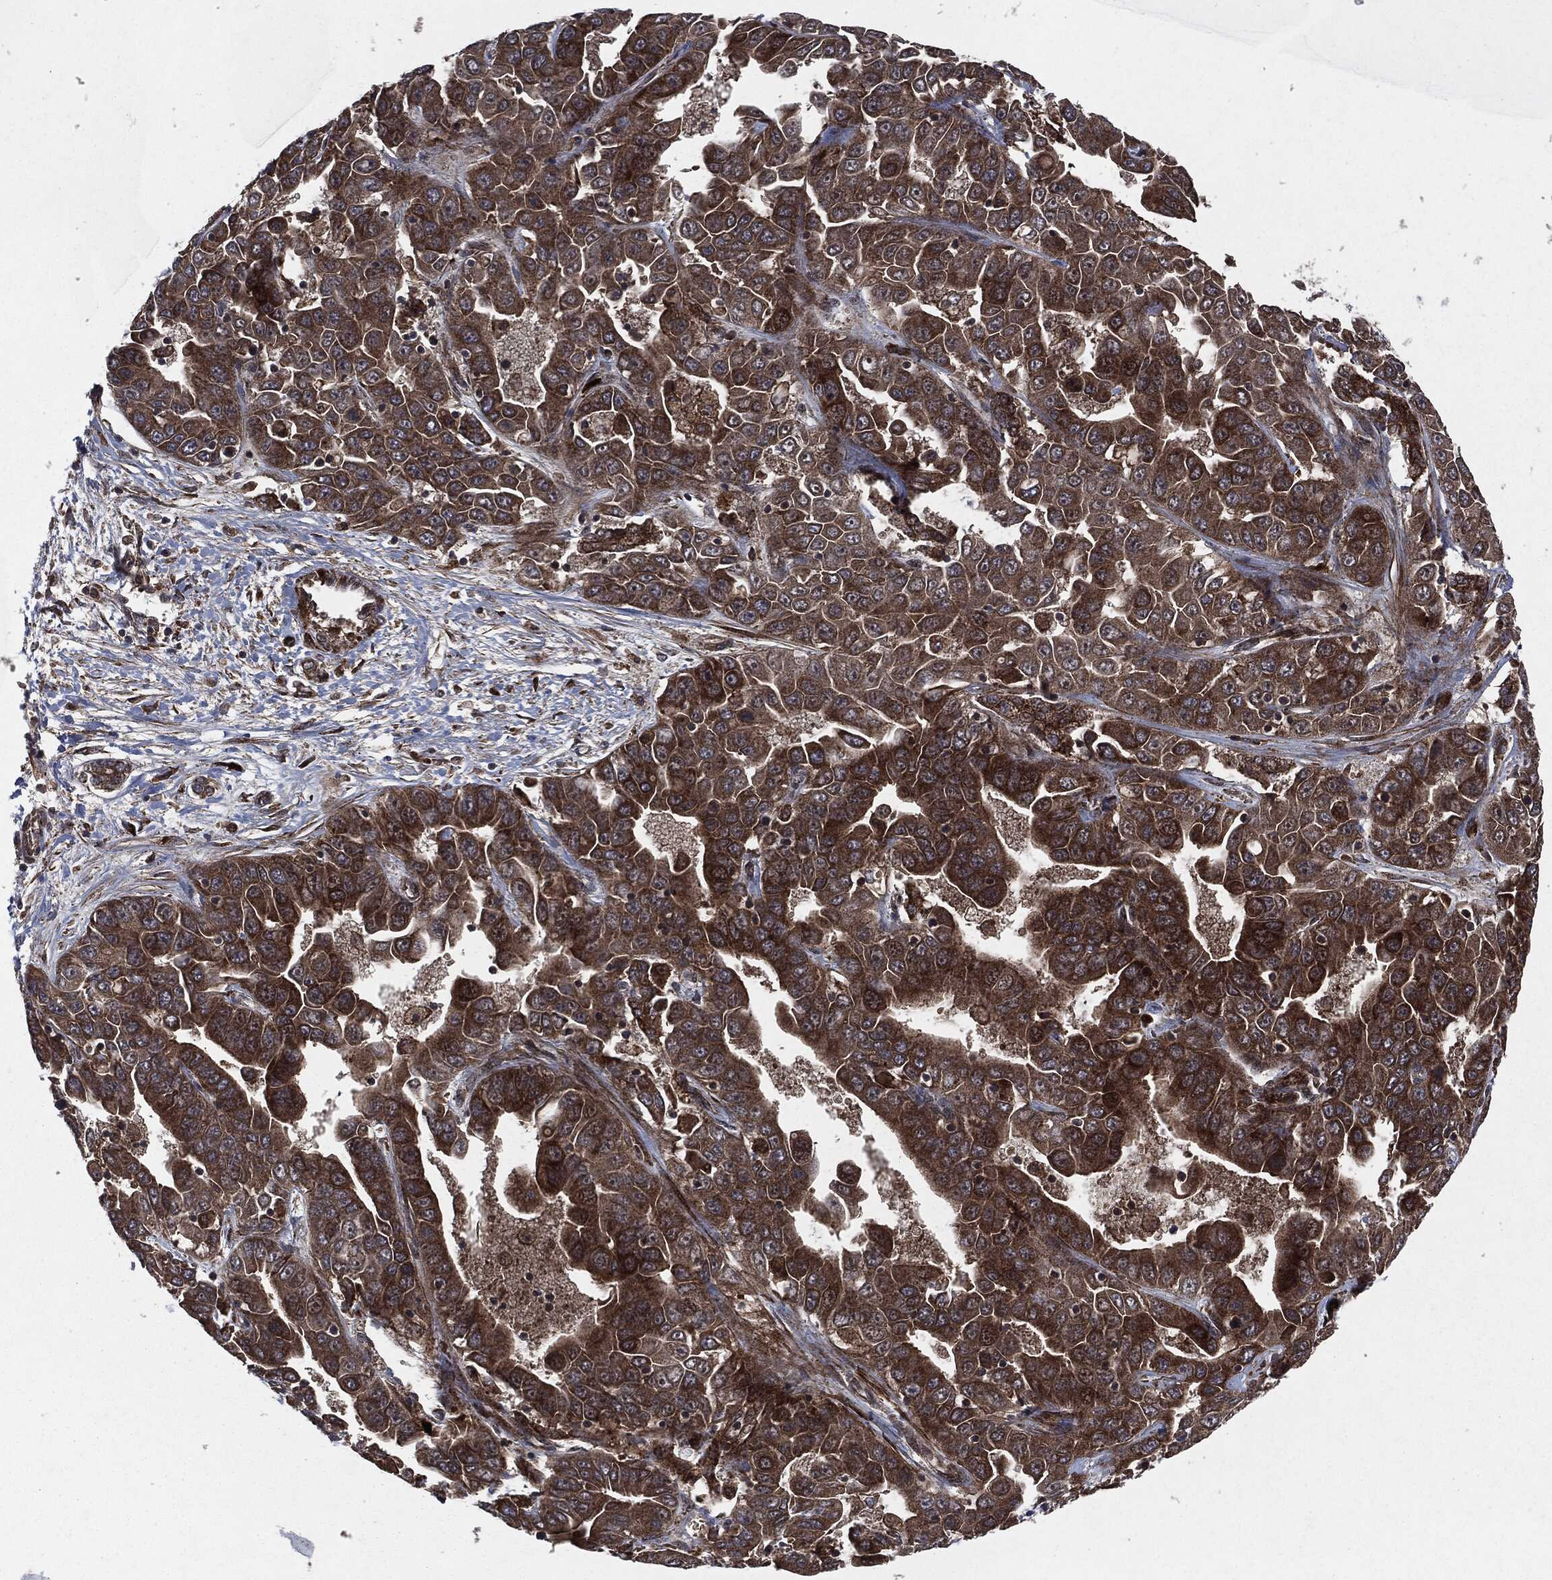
{"staining": {"intensity": "strong", "quantity": "25%-75%", "location": "cytoplasmic/membranous"}, "tissue": "liver cancer", "cell_type": "Tumor cells", "image_type": "cancer", "snomed": [{"axis": "morphology", "description": "Cholangiocarcinoma"}, {"axis": "topography", "description": "Liver"}], "caption": "The image displays immunohistochemical staining of liver cancer (cholangiocarcinoma). There is strong cytoplasmic/membranous expression is appreciated in about 25%-75% of tumor cells.", "gene": "RAF1", "patient": {"sex": "female", "age": 52}}